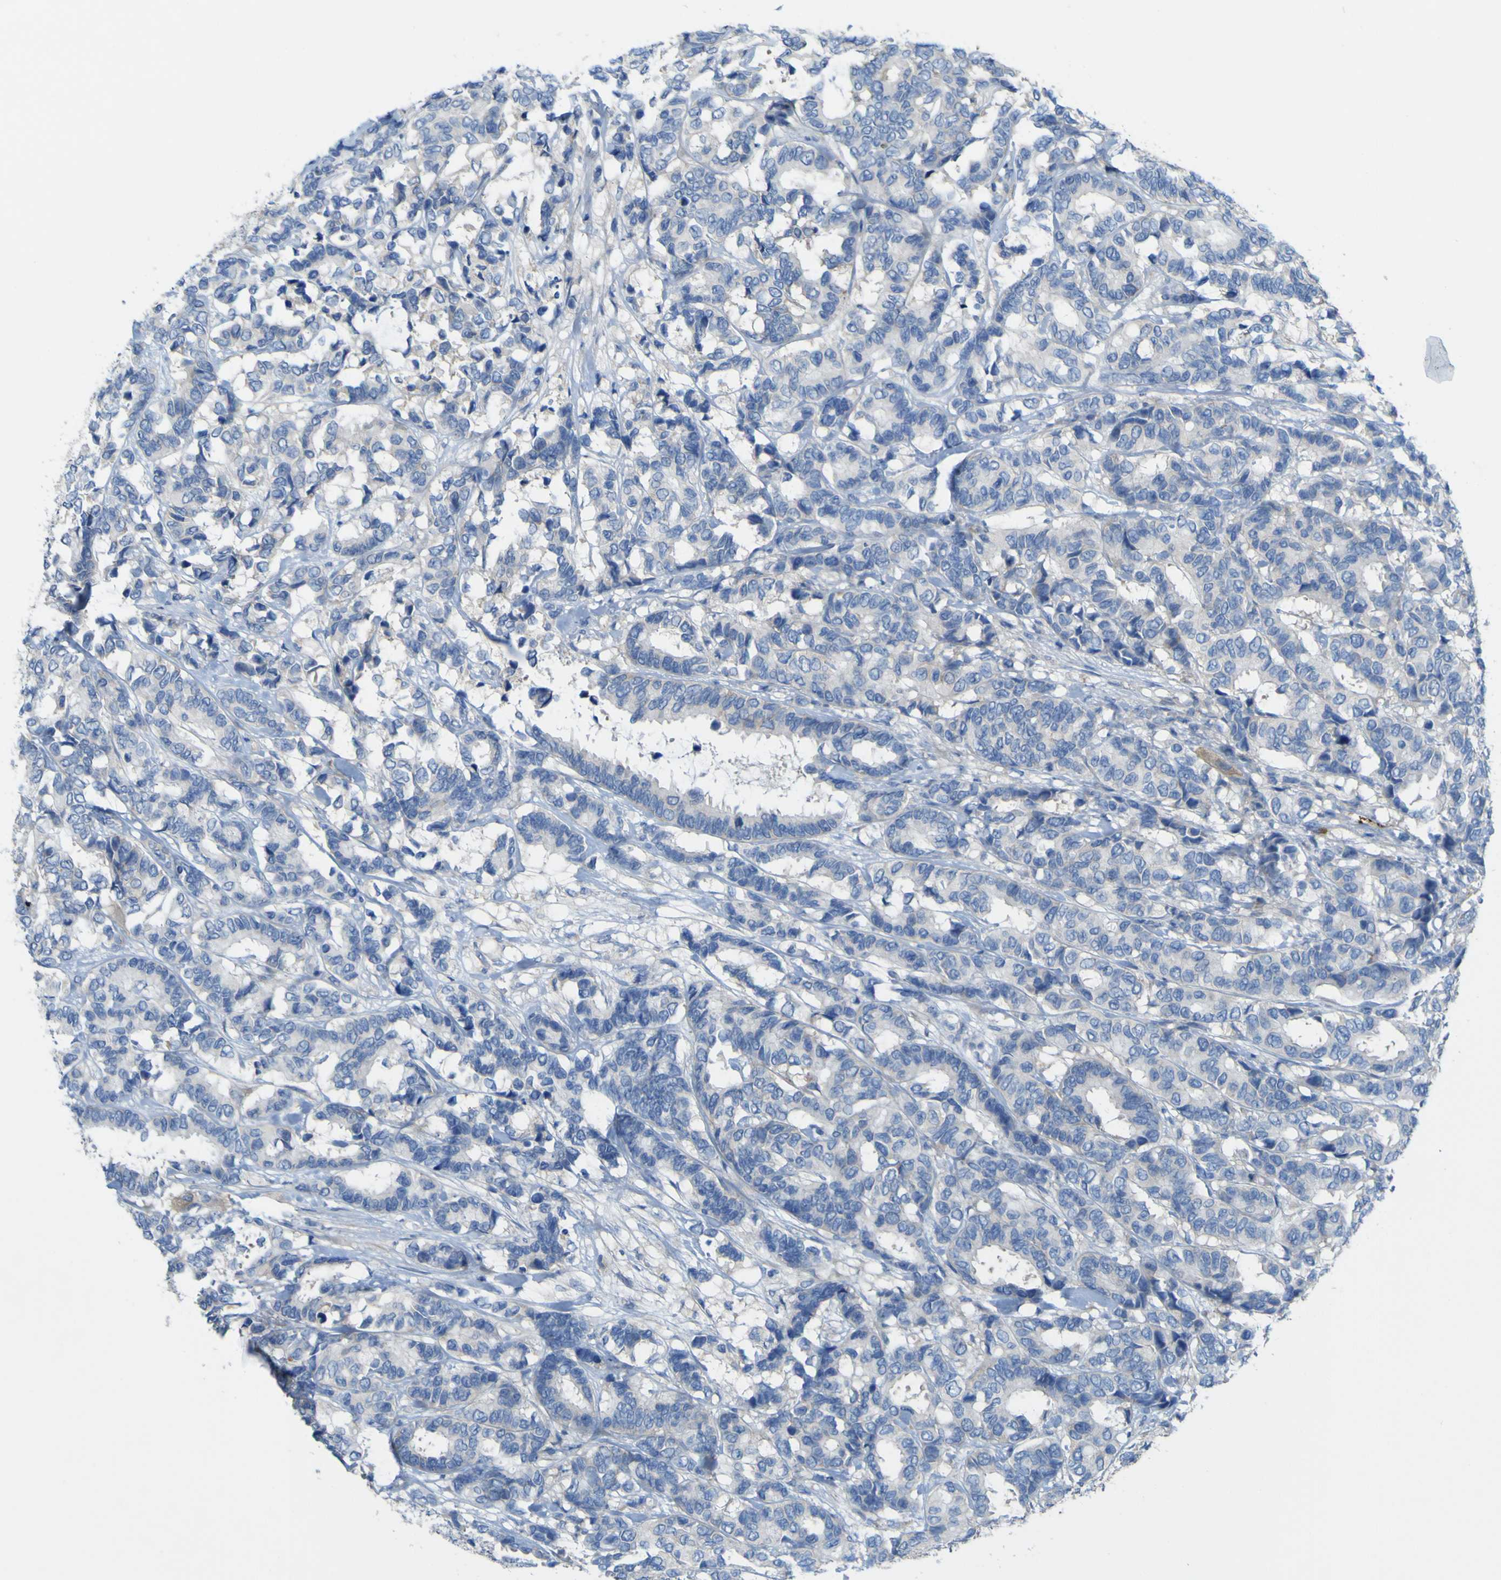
{"staining": {"intensity": "negative", "quantity": "none", "location": "none"}, "tissue": "breast cancer", "cell_type": "Tumor cells", "image_type": "cancer", "snomed": [{"axis": "morphology", "description": "Duct carcinoma"}, {"axis": "topography", "description": "Breast"}], "caption": "IHC of human breast cancer exhibits no positivity in tumor cells.", "gene": "MYEOV", "patient": {"sex": "female", "age": 87}}